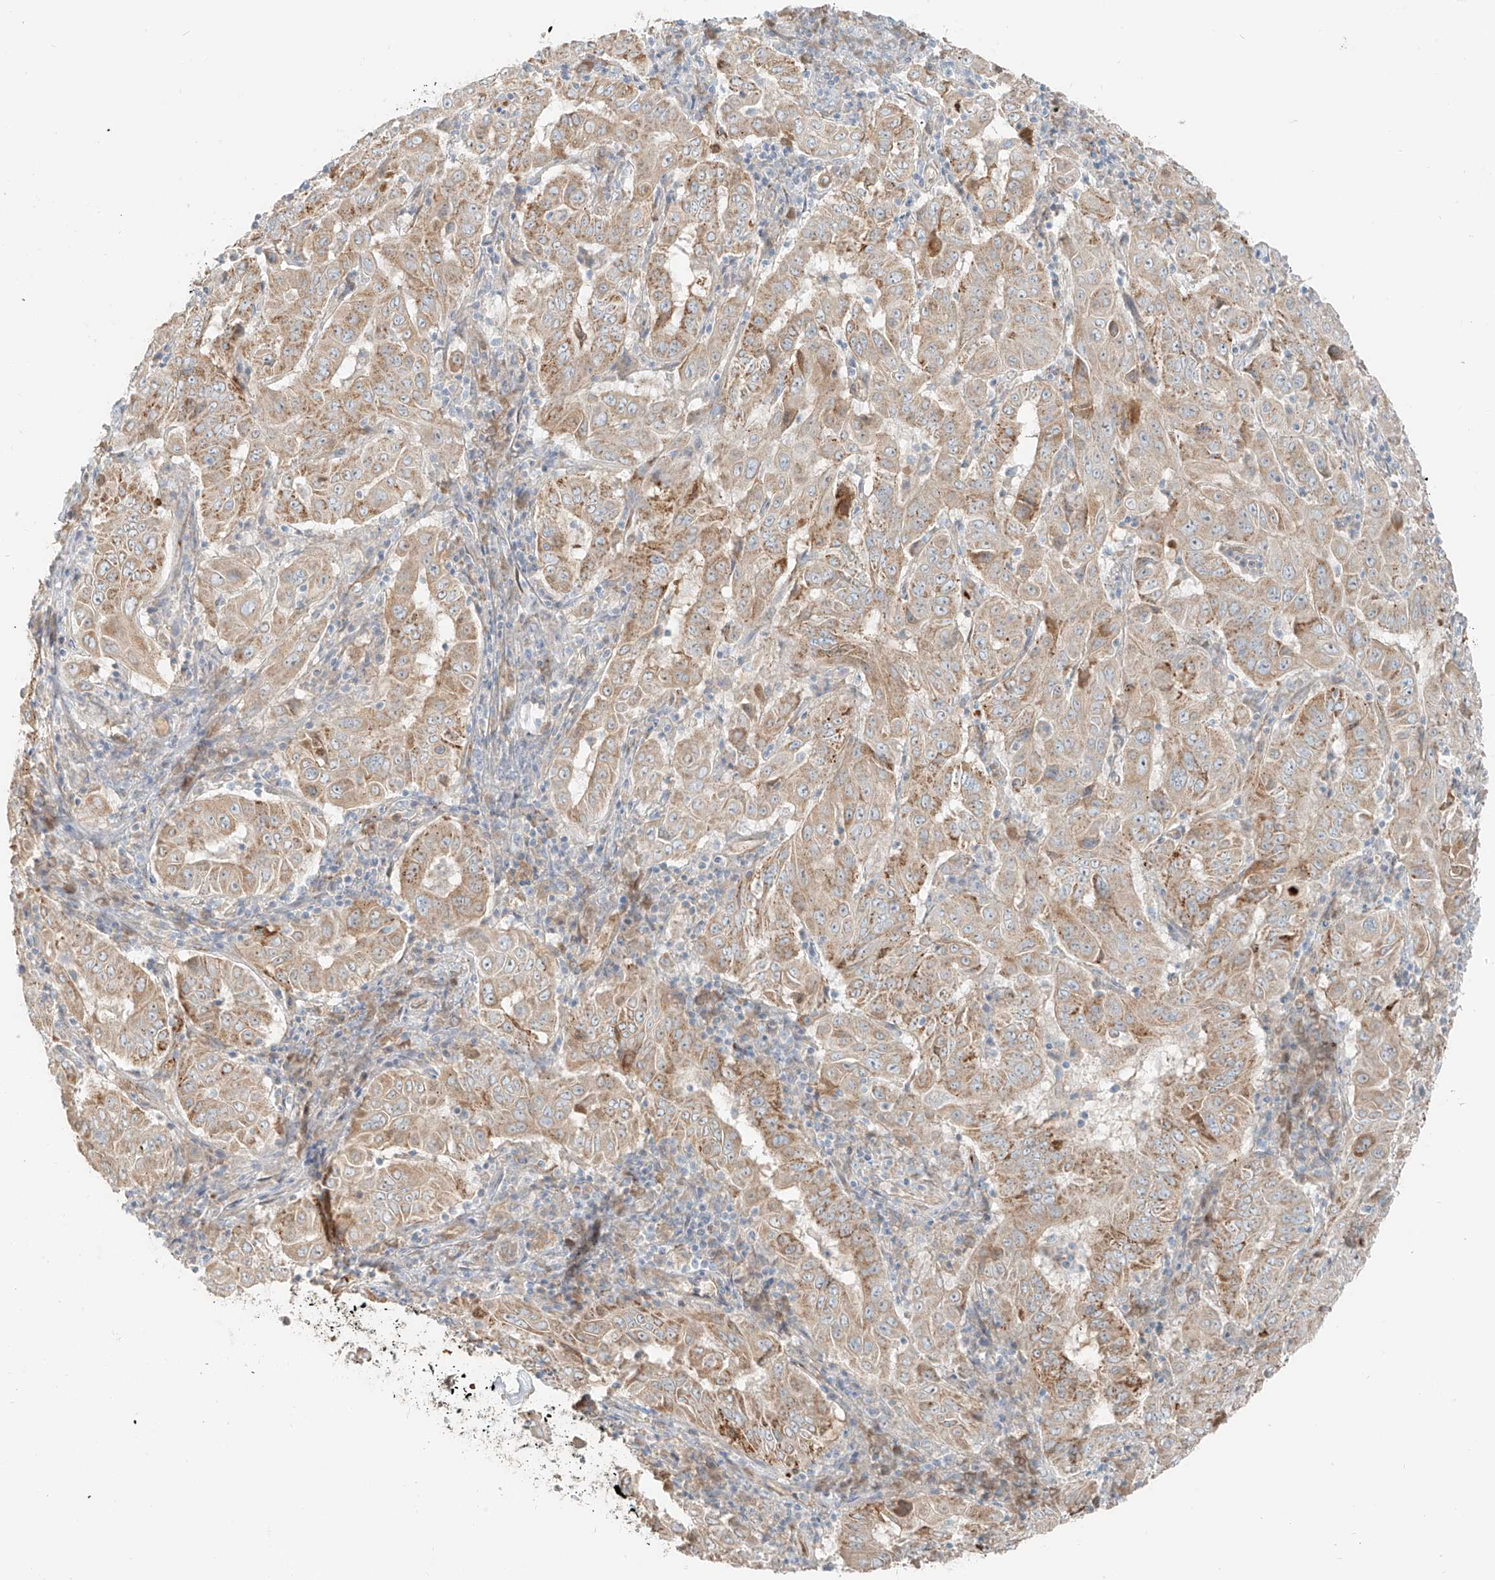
{"staining": {"intensity": "moderate", "quantity": "25%-75%", "location": "cytoplasmic/membranous"}, "tissue": "pancreatic cancer", "cell_type": "Tumor cells", "image_type": "cancer", "snomed": [{"axis": "morphology", "description": "Adenocarcinoma, NOS"}, {"axis": "topography", "description": "Pancreas"}], "caption": "Tumor cells demonstrate moderate cytoplasmic/membranous staining in about 25%-75% of cells in pancreatic adenocarcinoma.", "gene": "FSTL1", "patient": {"sex": "male", "age": 63}}